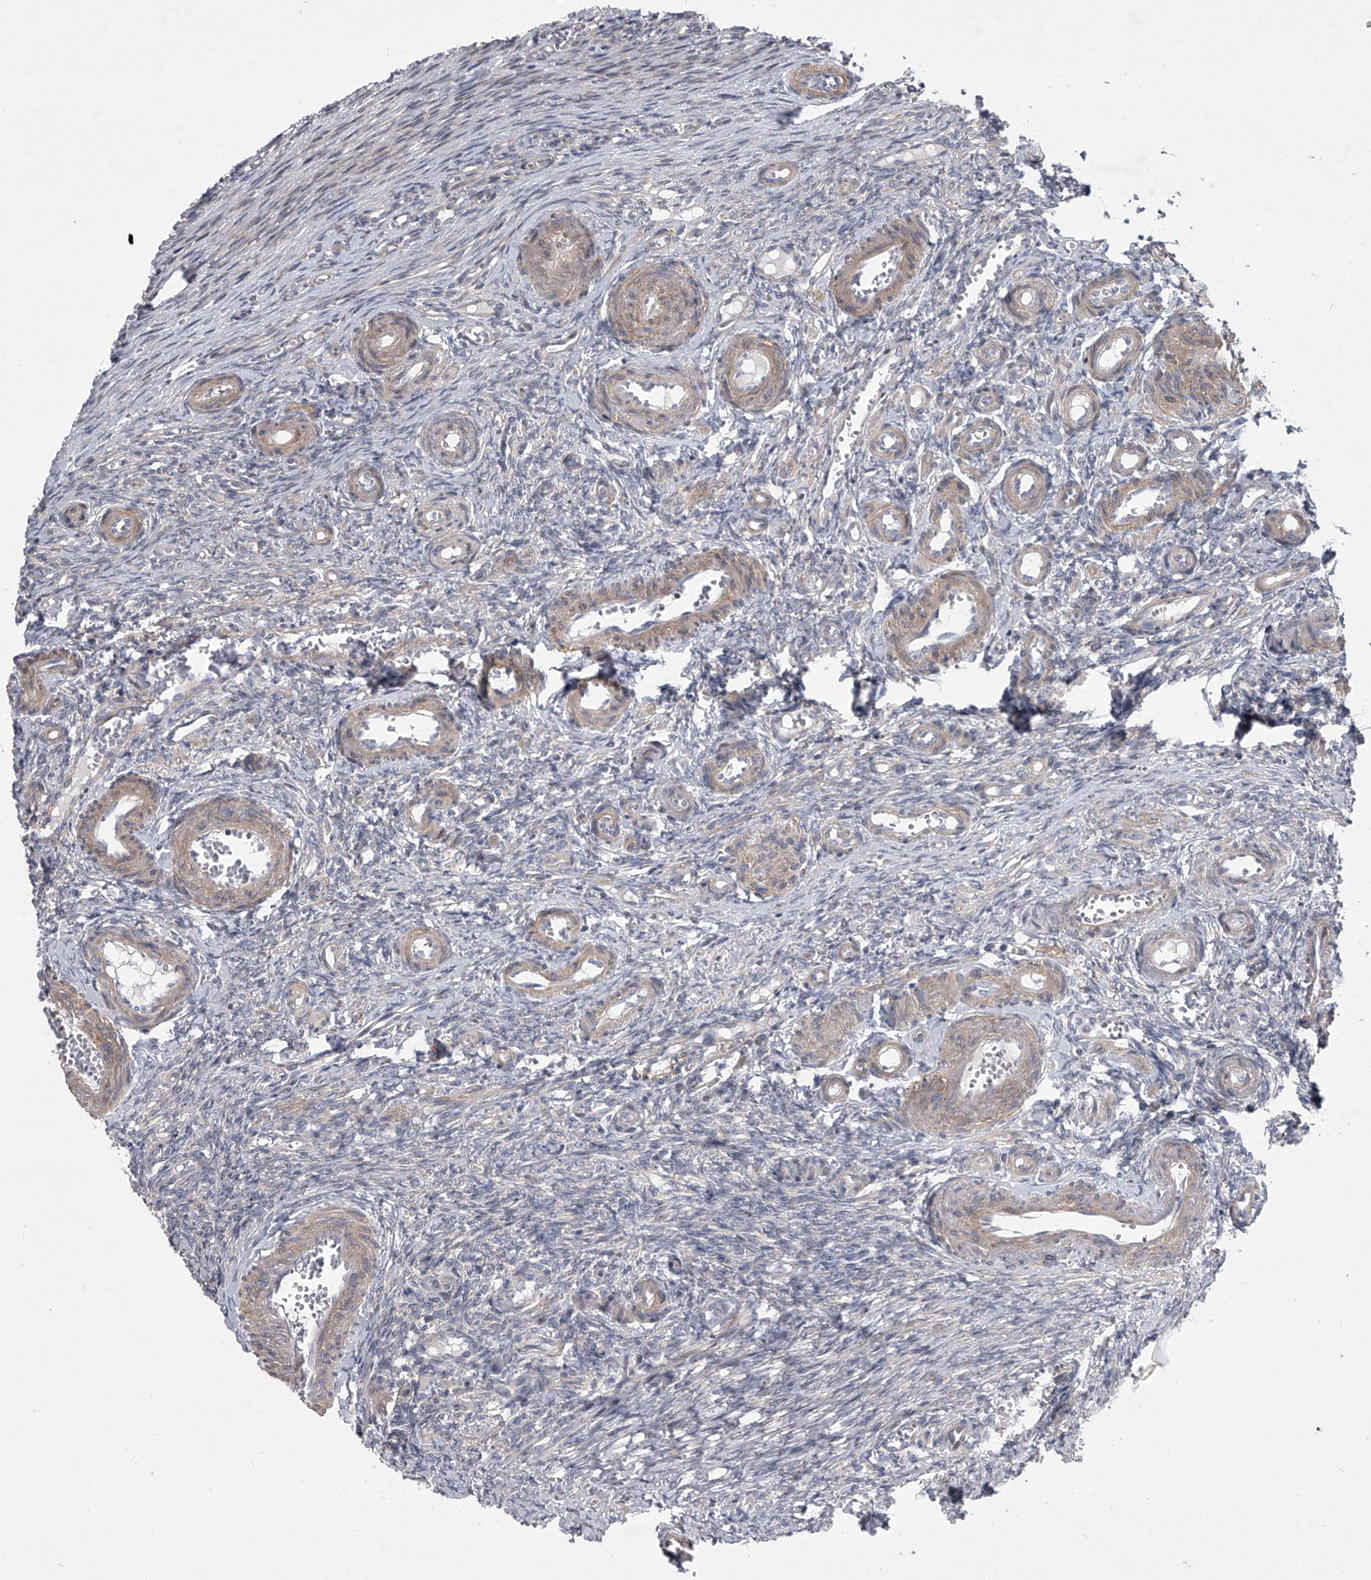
{"staining": {"intensity": "negative", "quantity": "none", "location": "none"}, "tissue": "ovary", "cell_type": "Ovarian stroma cells", "image_type": "normal", "snomed": [{"axis": "morphology", "description": "Adenocarcinoma, NOS"}, {"axis": "topography", "description": "Endometrium"}], "caption": "A micrograph of human ovary is negative for staining in ovarian stroma cells. Nuclei are stained in blue.", "gene": "HEATR6", "patient": {"sex": "female", "age": 32}}